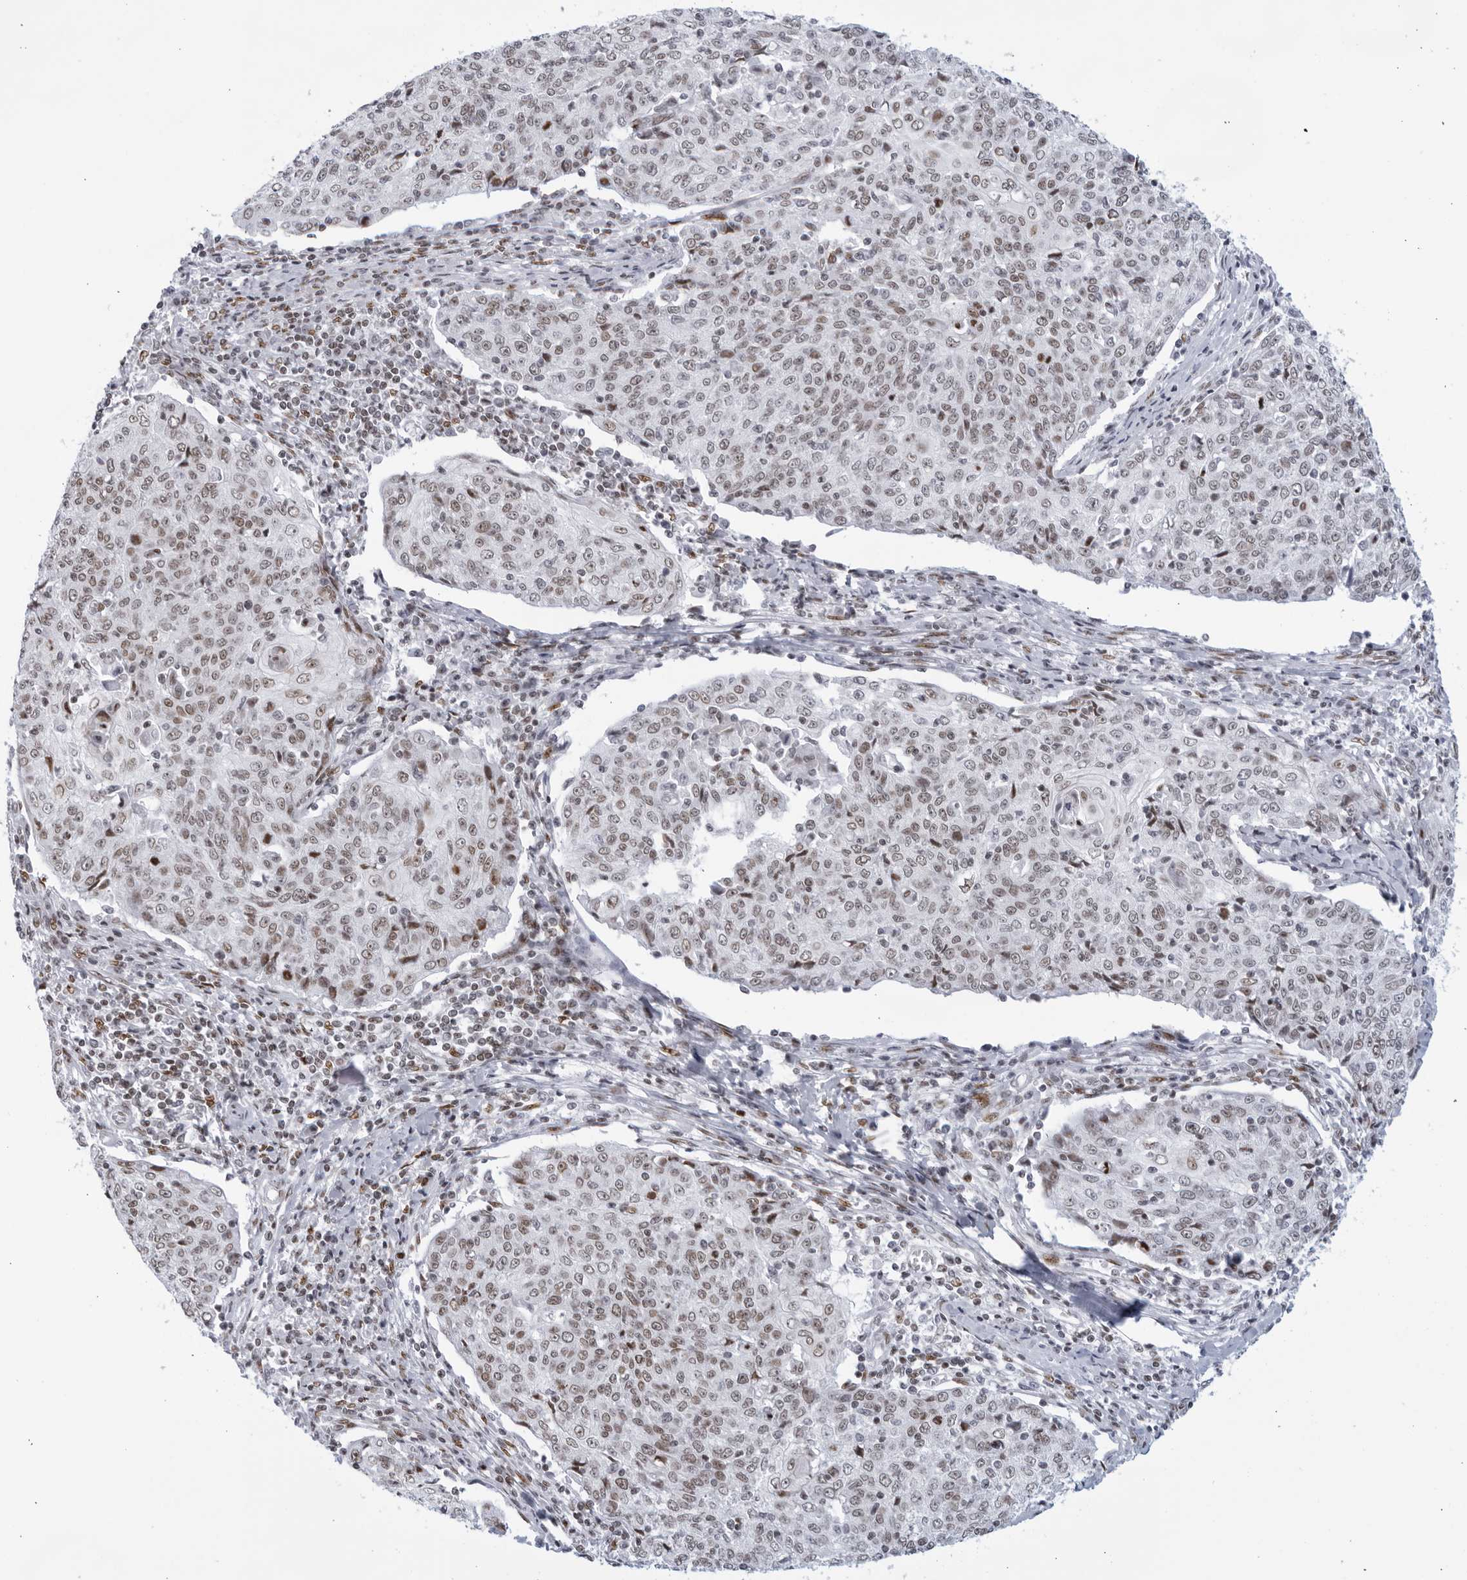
{"staining": {"intensity": "moderate", "quantity": "25%-75%", "location": "nuclear"}, "tissue": "cervical cancer", "cell_type": "Tumor cells", "image_type": "cancer", "snomed": [{"axis": "morphology", "description": "Squamous cell carcinoma, NOS"}, {"axis": "topography", "description": "Cervix"}], "caption": "Brown immunohistochemical staining in squamous cell carcinoma (cervical) demonstrates moderate nuclear expression in about 25%-75% of tumor cells.", "gene": "HP1BP3", "patient": {"sex": "female", "age": 48}}